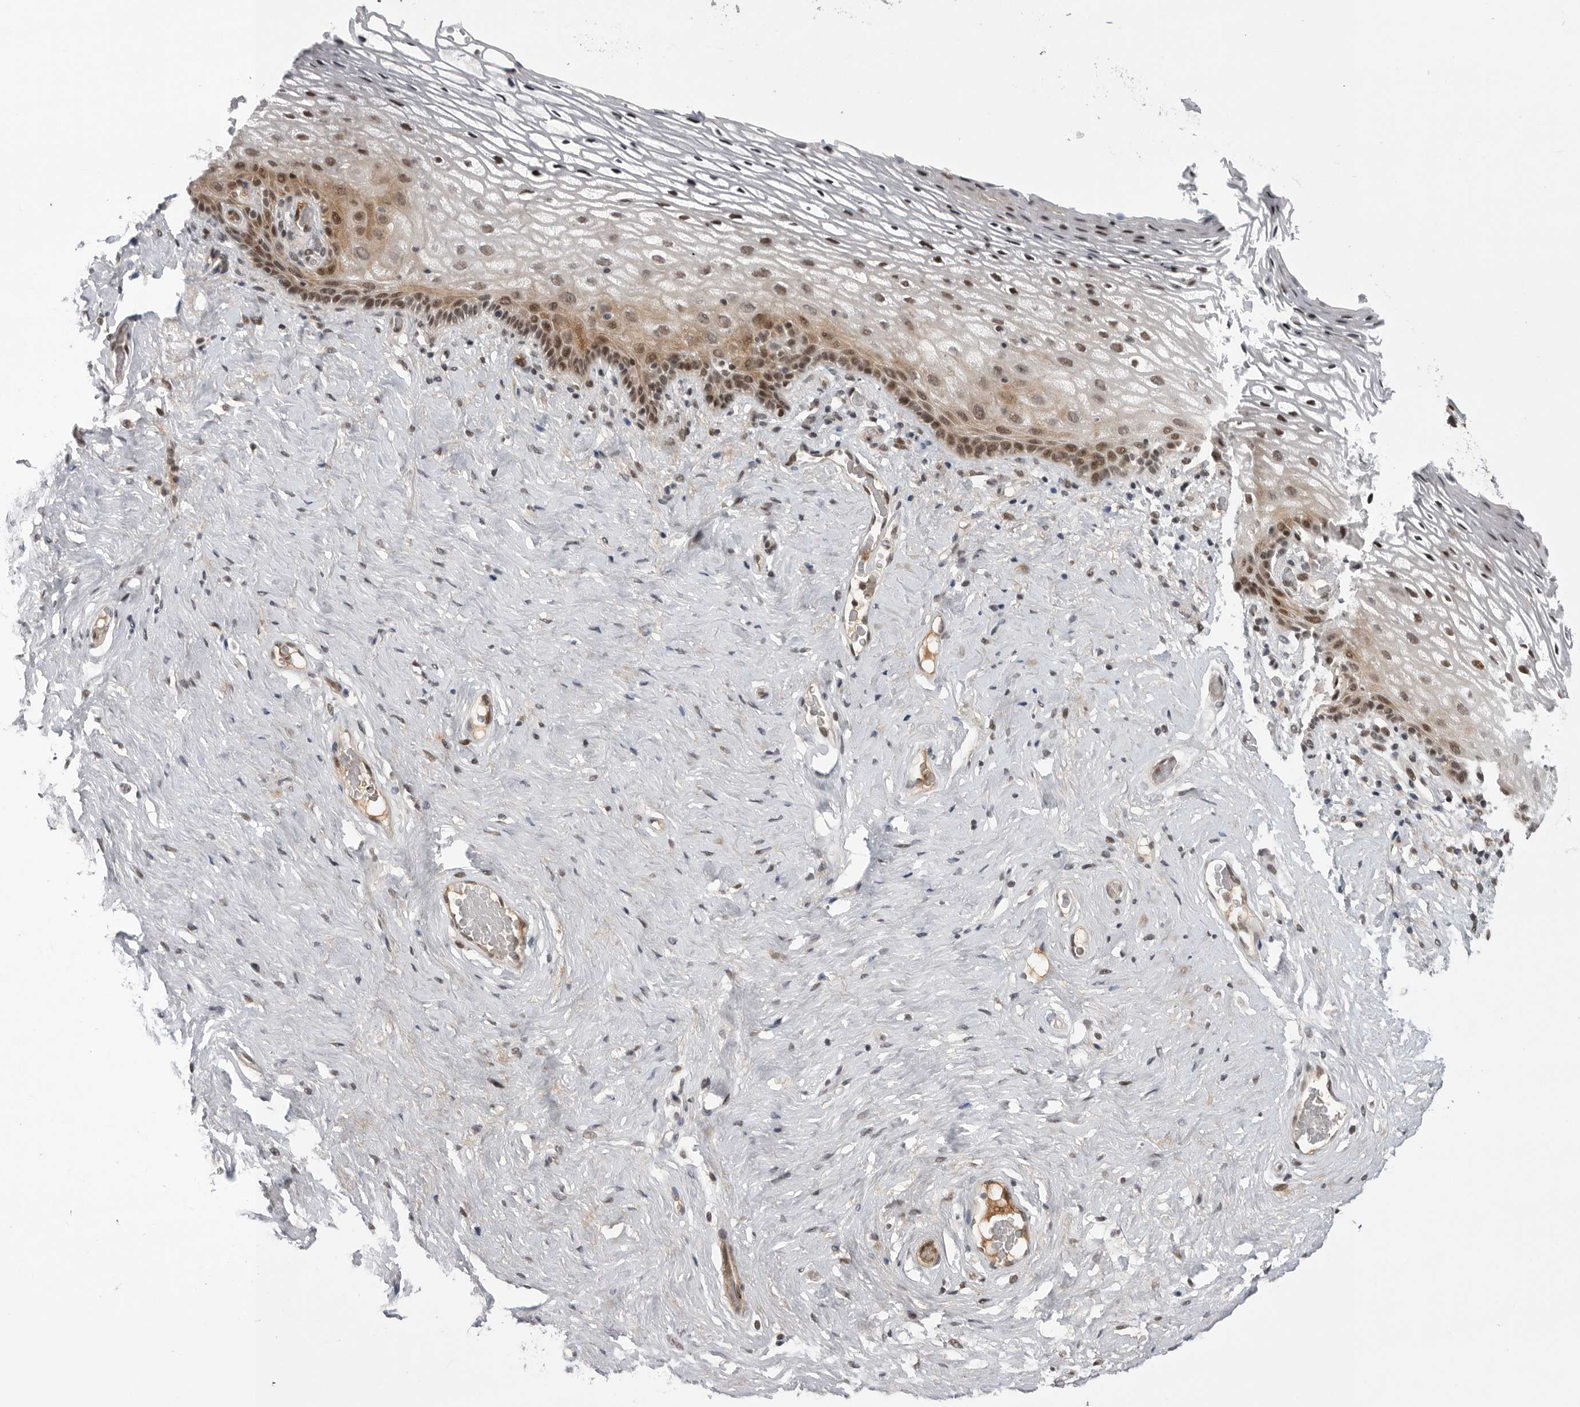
{"staining": {"intensity": "moderate", "quantity": ">75%", "location": "cytoplasmic/membranous,nuclear"}, "tissue": "vagina", "cell_type": "Squamous epithelial cells", "image_type": "normal", "snomed": [{"axis": "morphology", "description": "Normal tissue, NOS"}, {"axis": "morphology", "description": "Adenocarcinoma, NOS"}, {"axis": "topography", "description": "Rectum"}, {"axis": "topography", "description": "Vagina"}], "caption": "Vagina stained for a protein (brown) reveals moderate cytoplasmic/membranous,nuclear positive positivity in approximately >75% of squamous epithelial cells.", "gene": "POU5F1", "patient": {"sex": "female", "age": 71}}